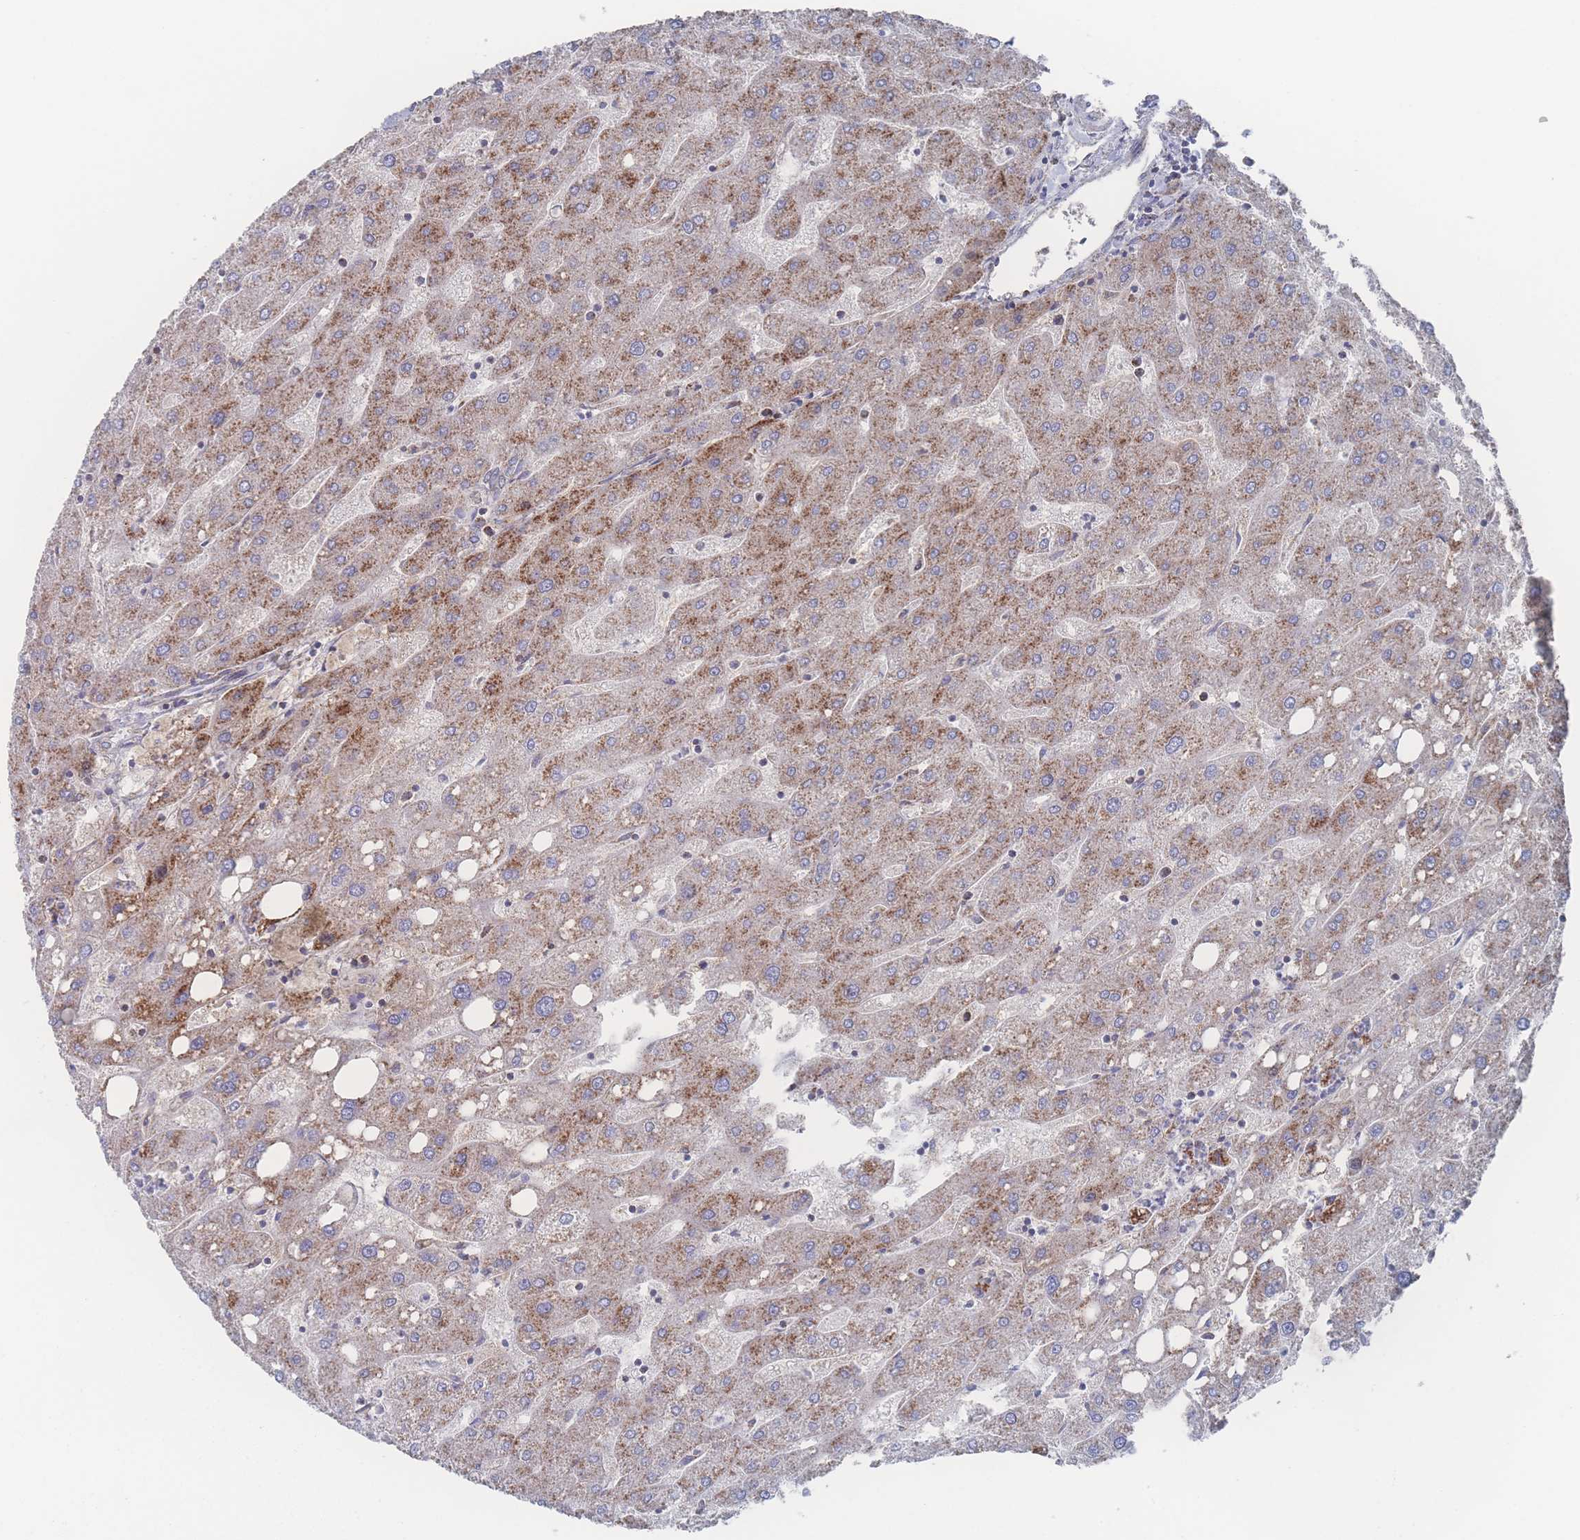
{"staining": {"intensity": "weak", "quantity": "<25%", "location": "cytoplasmic/membranous"}, "tissue": "liver", "cell_type": "Cholangiocytes", "image_type": "normal", "snomed": [{"axis": "morphology", "description": "Normal tissue, NOS"}, {"axis": "topography", "description": "Liver"}], "caption": "The photomicrograph demonstrates no significant positivity in cholangiocytes of liver. Brightfield microscopy of immunohistochemistry stained with DAB (brown) and hematoxylin (blue), captured at high magnification.", "gene": "PEX14", "patient": {"sex": "male", "age": 67}}